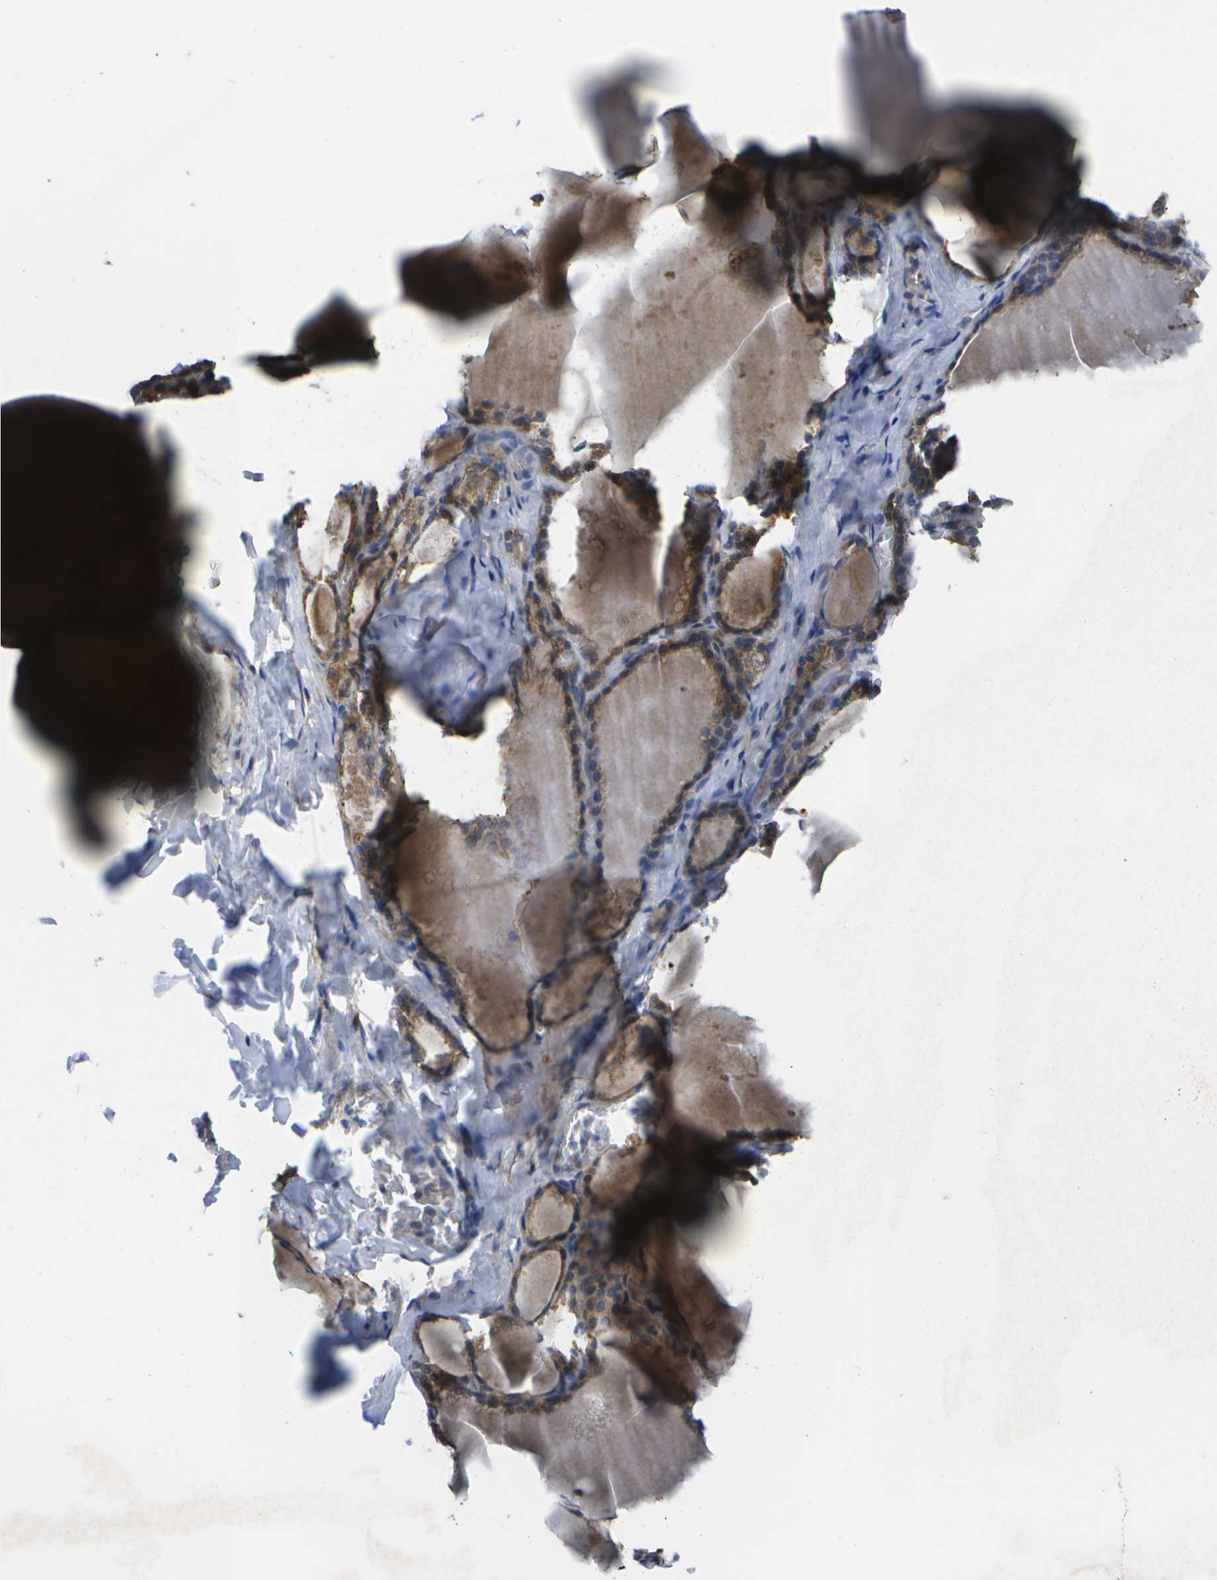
{"staining": {"intensity": "moderate", "quantity": ">75%", "location": "cytoplasmic/membranous"}, "tissue": "thyroid gland", "cell_type": "Glandular cells", "image_type": "normal", "snomed": [{"axis": "morphology", "description": "Normal tissue, NOS"}, {"axis": "topography", "description": "Thyroid gland"}], "caption": "Protein expression analysis of benign thyroid gland displays moderate cytoplasmic/membranous expression in about >75% of glandular cells.", "gene": "MVK", "patient": {"sex": "male", "age": 56}}